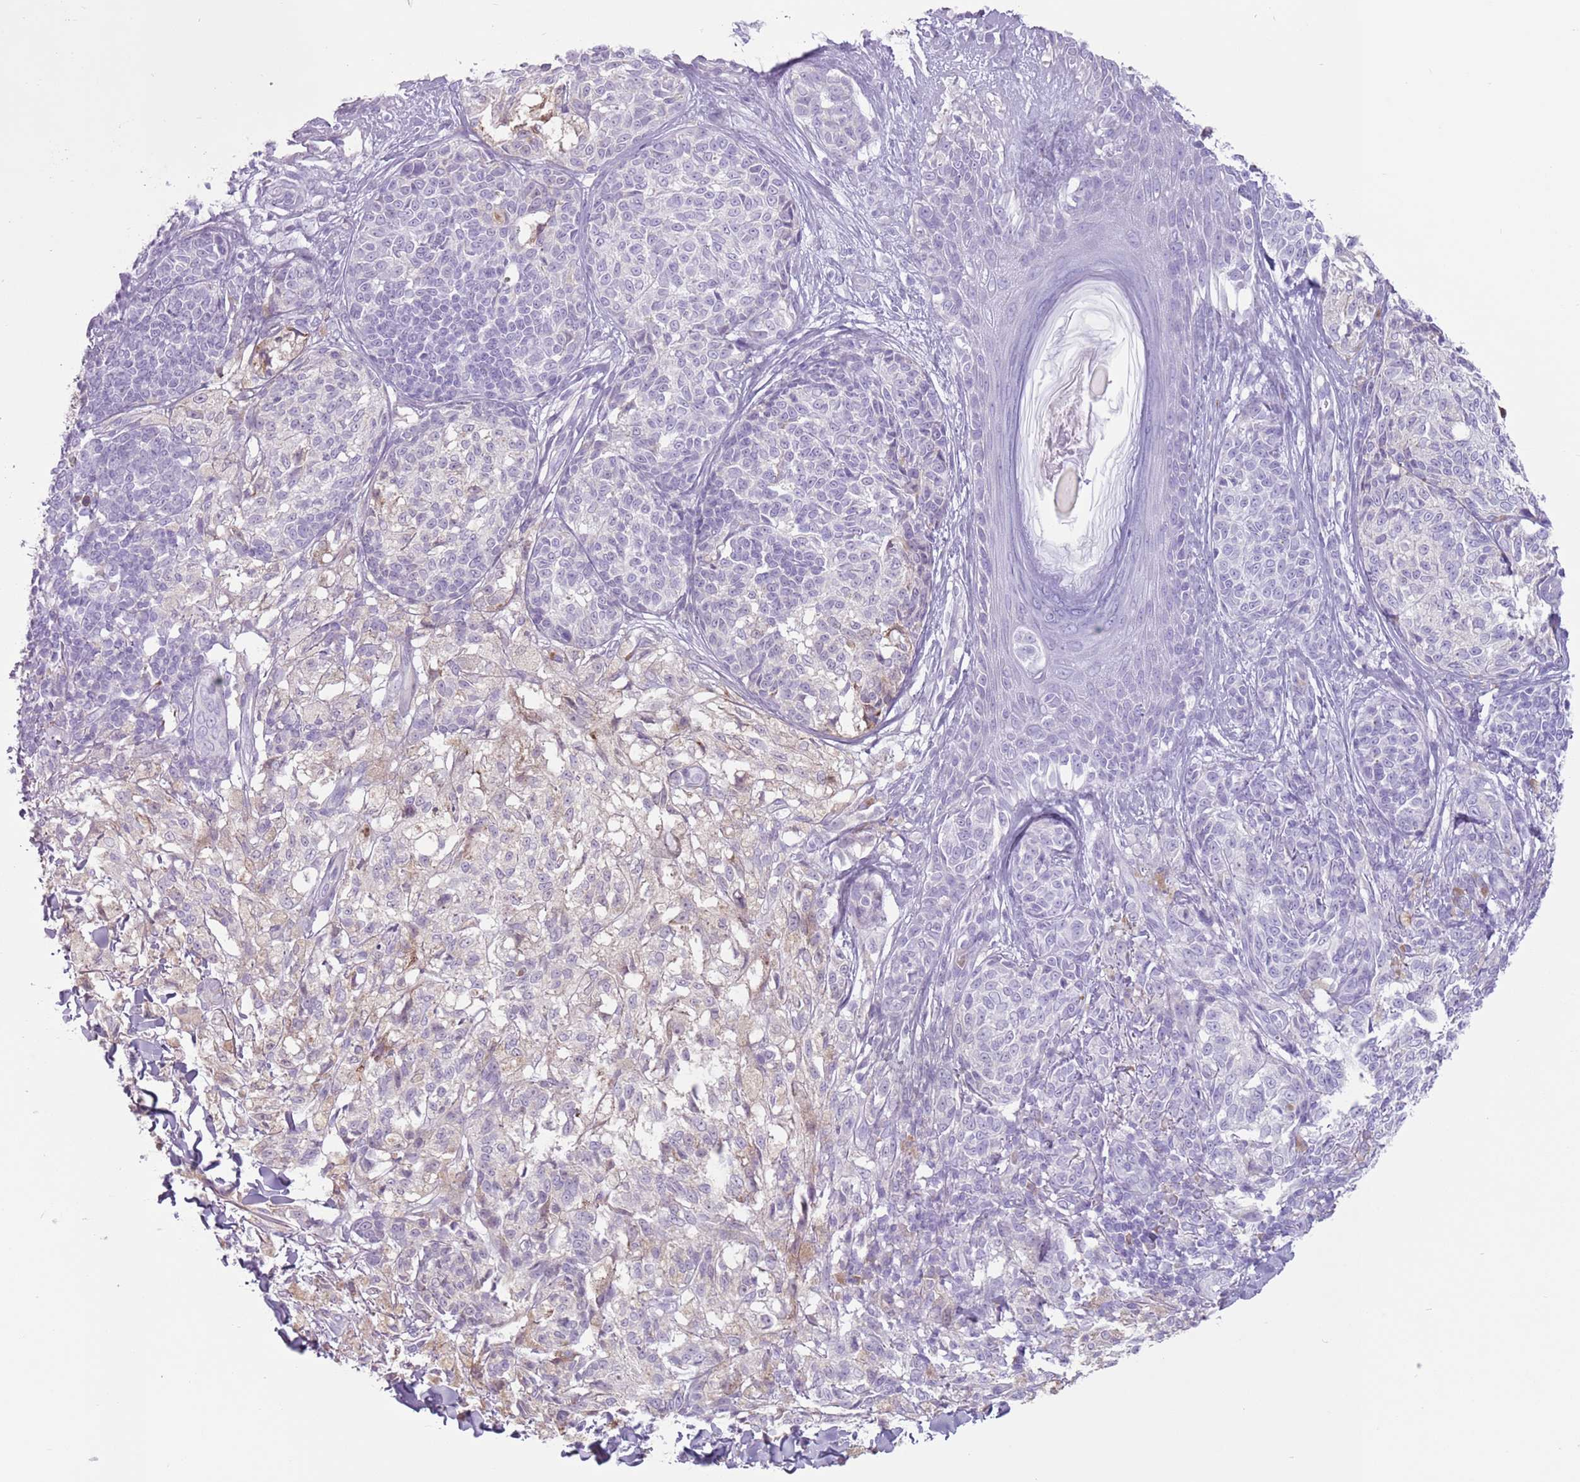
{"staining": {"intensity": "negative", "quantity": "none", "location": "none"}, "tissue": "melanoma", "cell_type": "Tumor cells", "image_type": "cancer", "snomed": [{"axis": "morphology", "description": "Malignant melanoma, NOS"}, {"axis": "topography", "description": "Skin of upper extremity"}], "caption": "Immunohistochemistry (IHC) histopathology image of malignant melanoma stained for a protein (brown), which reveals no positivity in tumor cells.", "gene": "HYOU1", "patient": {"sex": "male", "age": 40}}